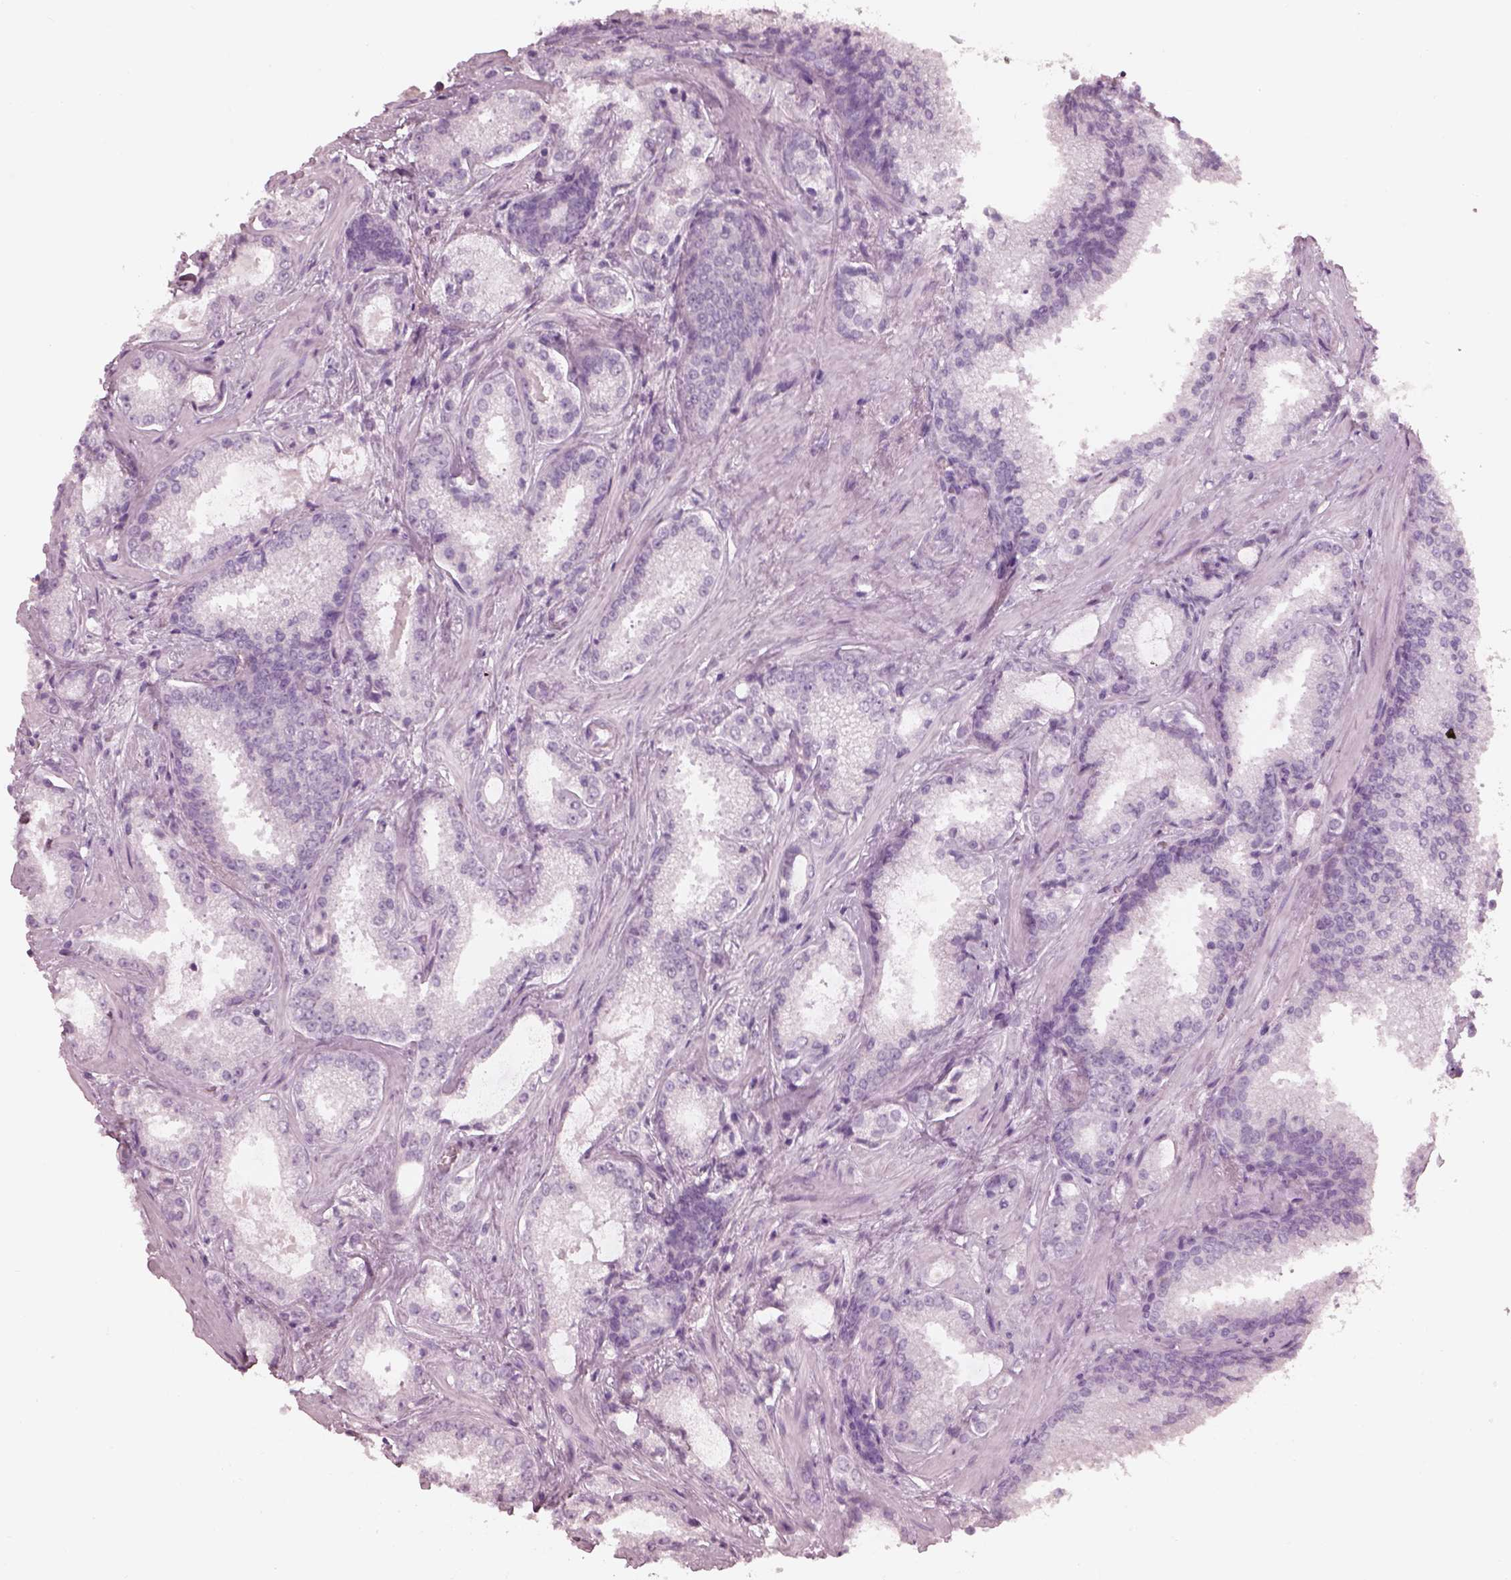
{"staining": {"intensity": "negative", "quantity": "none", "location": "none"}, "tissue": "prostate cancer", "cell_type": "Tumor cells", "image_type": "cancer", "snomed": [{"axis": "morphology", "description": "Adenocarcinoma, Low grade"}, {"axis": "topography", "description": "Prostate"}], "caption": "Immunohistochemical staining of prostate adenocarcinoma (low-grade) shows no significant positivity in tumor cells.", "gene": "KRTAP24-1", "patient": {"sex": "male", "age": 56}}